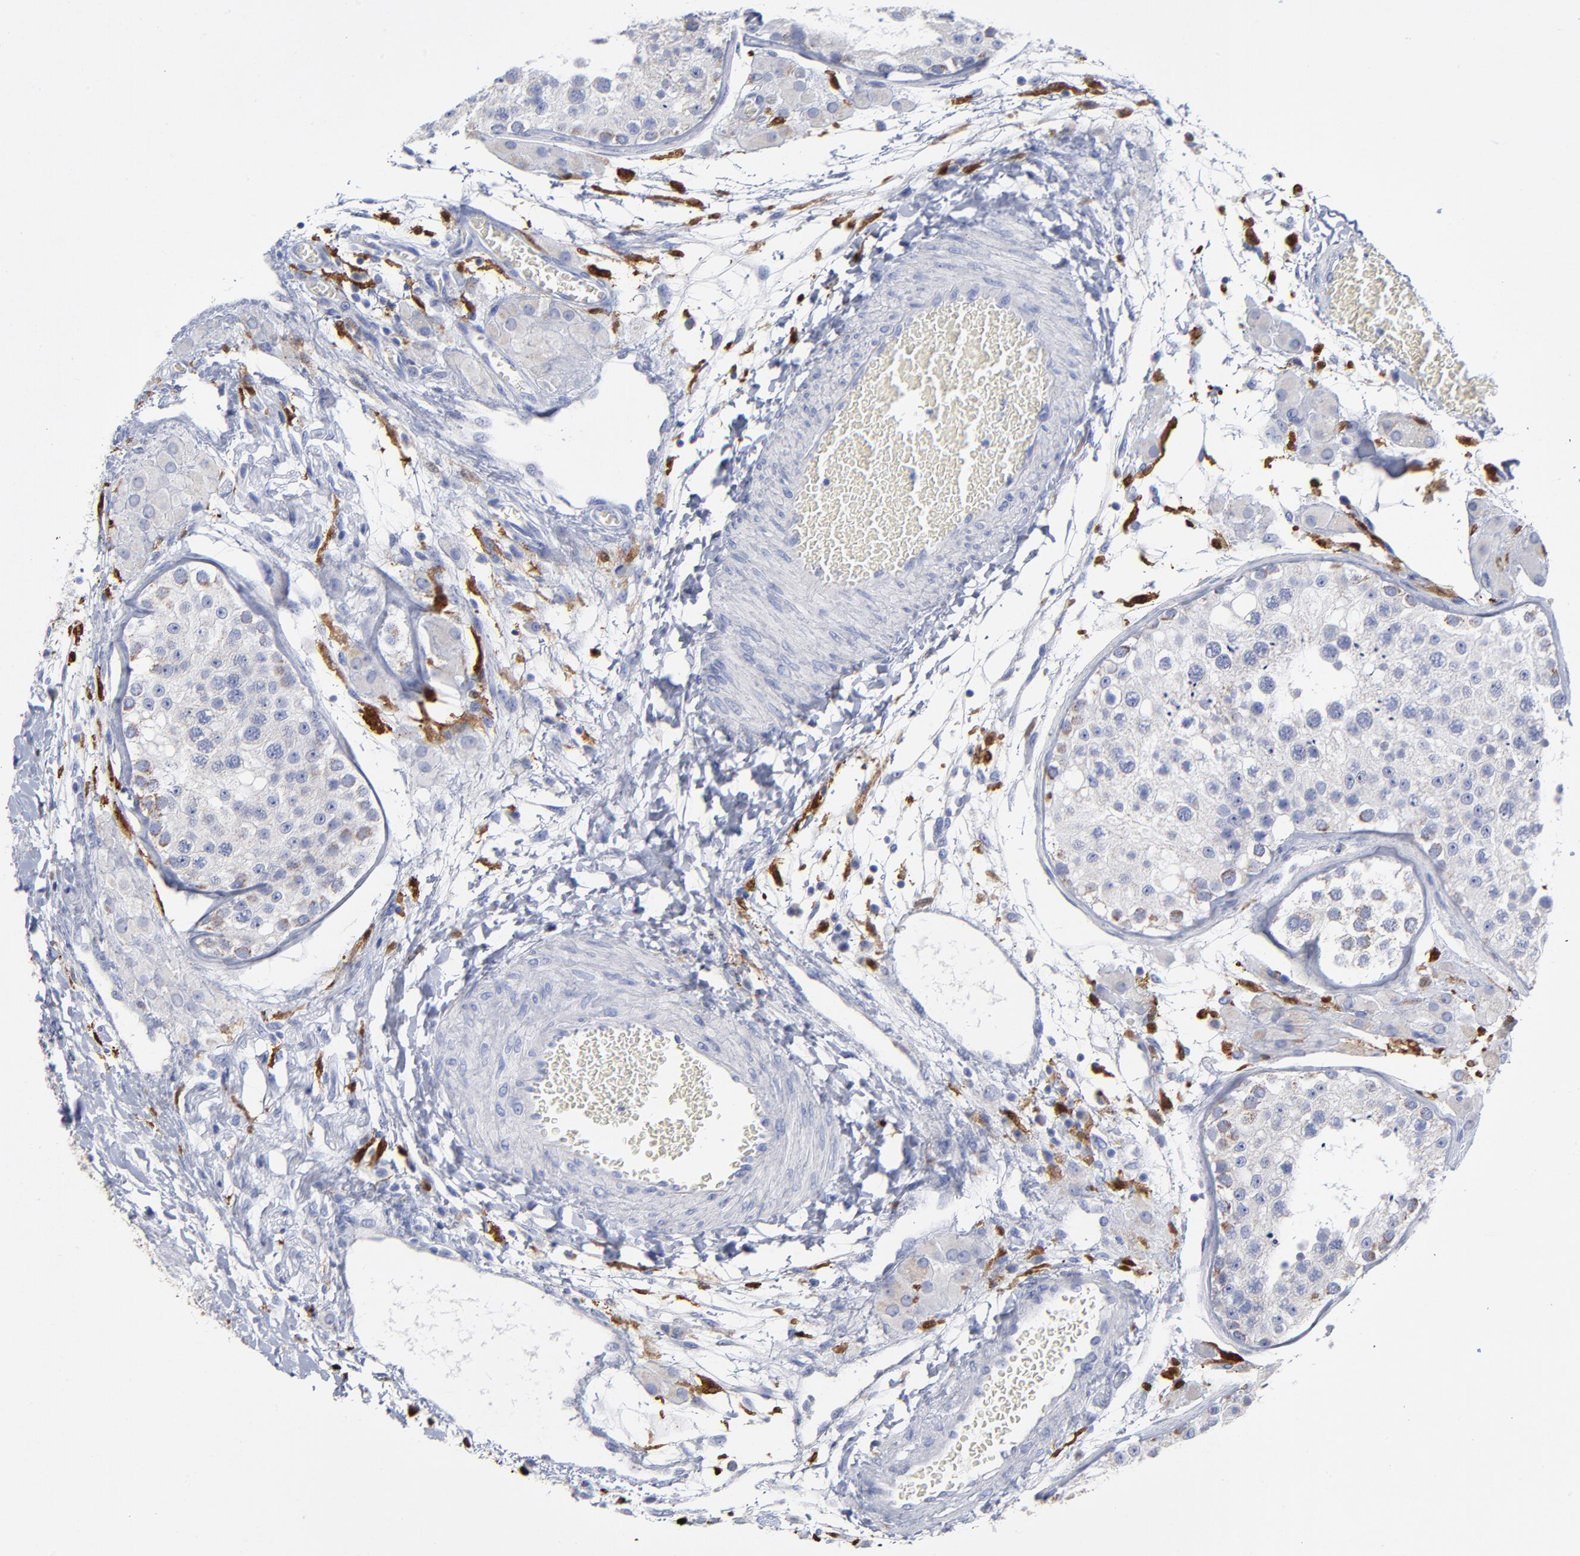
{"staining": {"intensity": "negative", "quantity": "none", "location": "none"}, "tissue": "testis", "cell_type": "Cells in seminiferous ducts", "image_type": "normal", "snomed": [{"axis": "morphology", "description": "Normal tissue, NOS"}, {"axis": "topography", "description": "Testis"}], "caption": "Unremarkable testis was stained to show a protein in brown. There is no significant expression in cells in seminiferous ducts. (Brightfield microscopy of DAB immunohistochemistry (IHC) at high magnification).", "gene": "PTP4A1", "patient": {"sex": "male", "age": 26}}